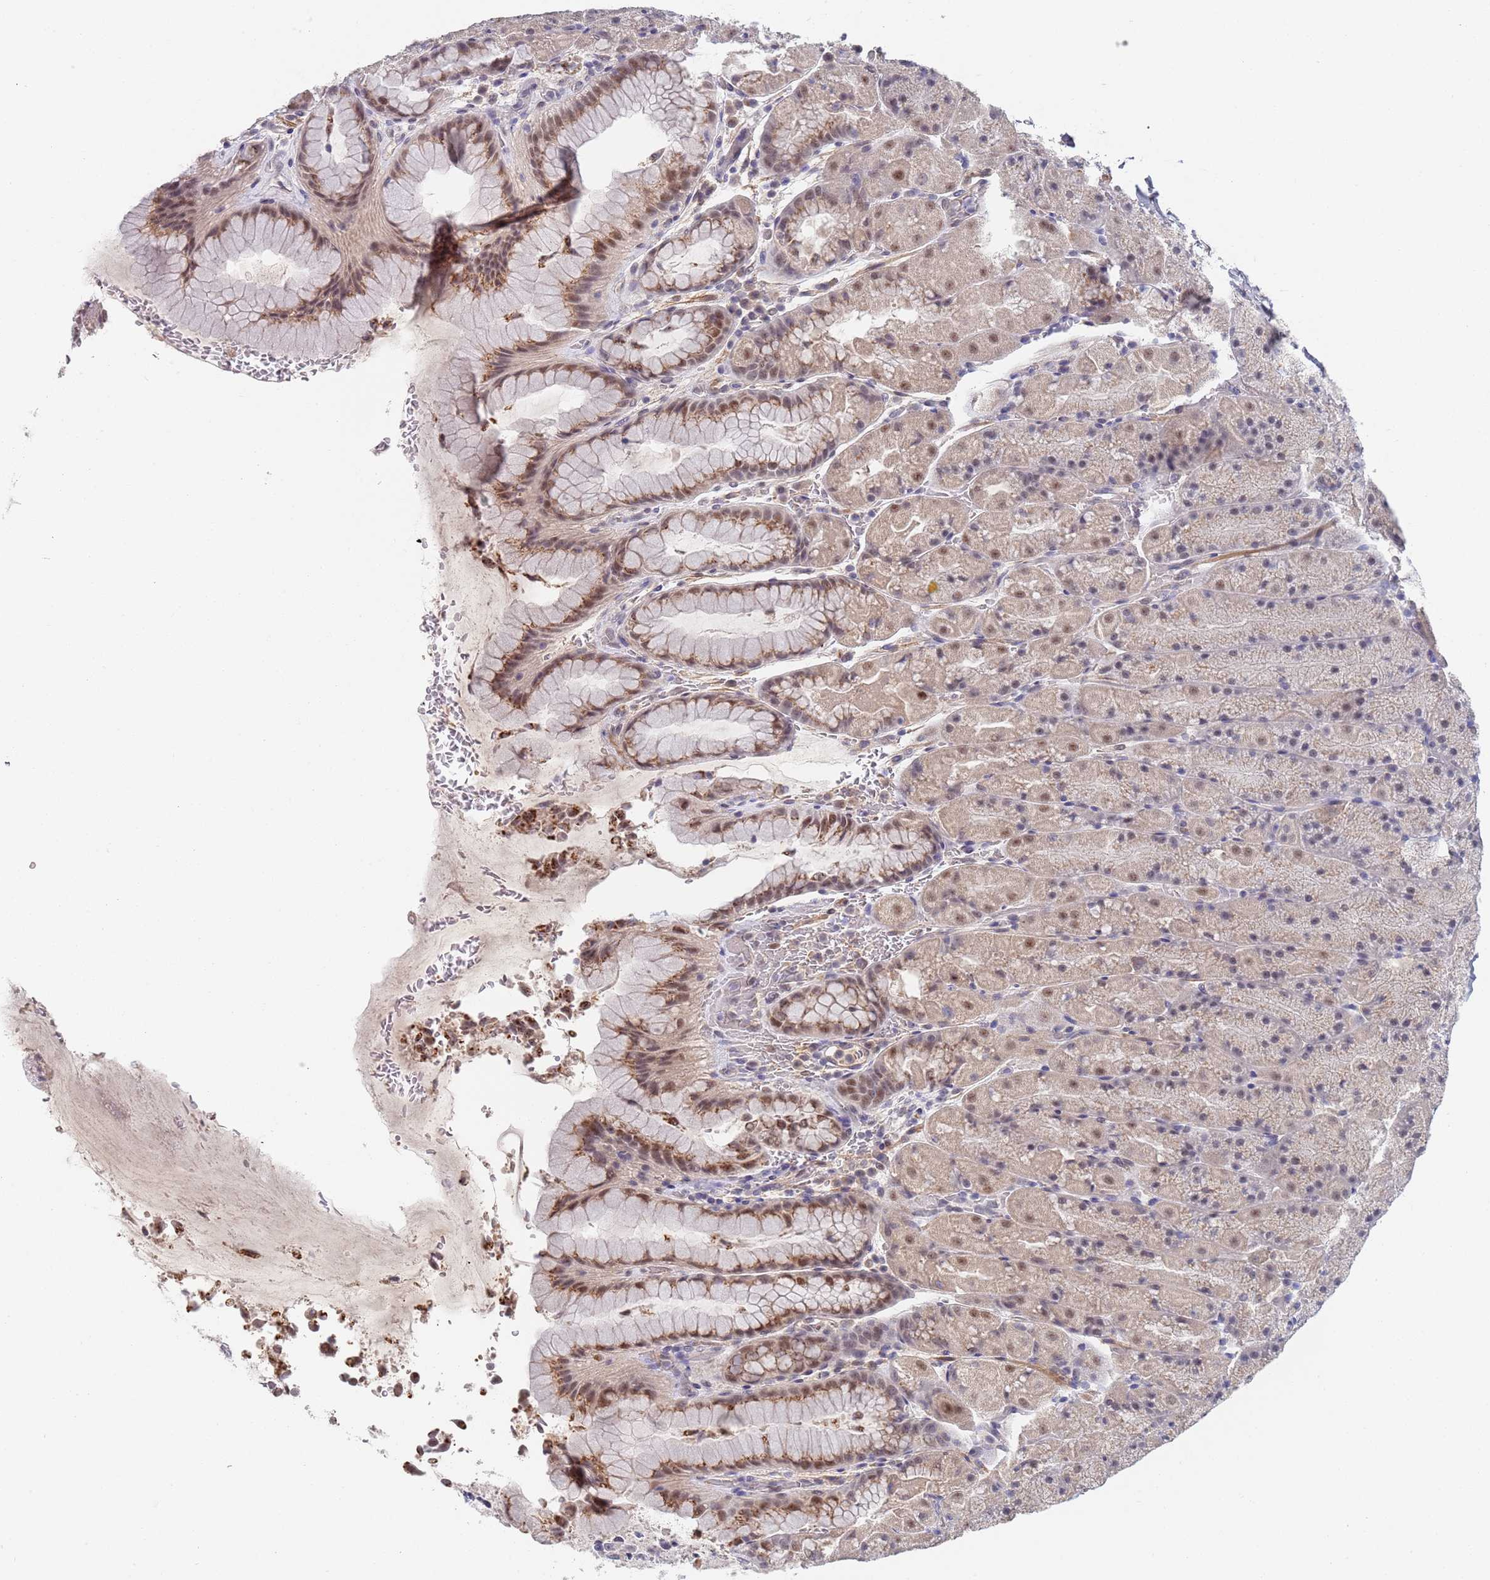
{"staining": {"intensity": "weak", "quantity": "<25%", "location": "cytoplasmic/membranous,nuclear"}, "tissue": "stomach", "cell_type": "Glandular cells", "image_type": "normal", "snomed": [{"axis": "morphology", "description": "Normal tissue, NOS"}, {"axis": "topography", "description": "Stomach, upper"}, {"axis": "topography", "description": "Stomach, lower"}], "caption": "Glandular cells are negative for brown protein staining in normal stomach. (Brightfield microscopy of DAB immunohistochemistry (IHC) at high magnification).", "gene": "B4GALT4", "patient": {"sex": "male", "age": 67}}